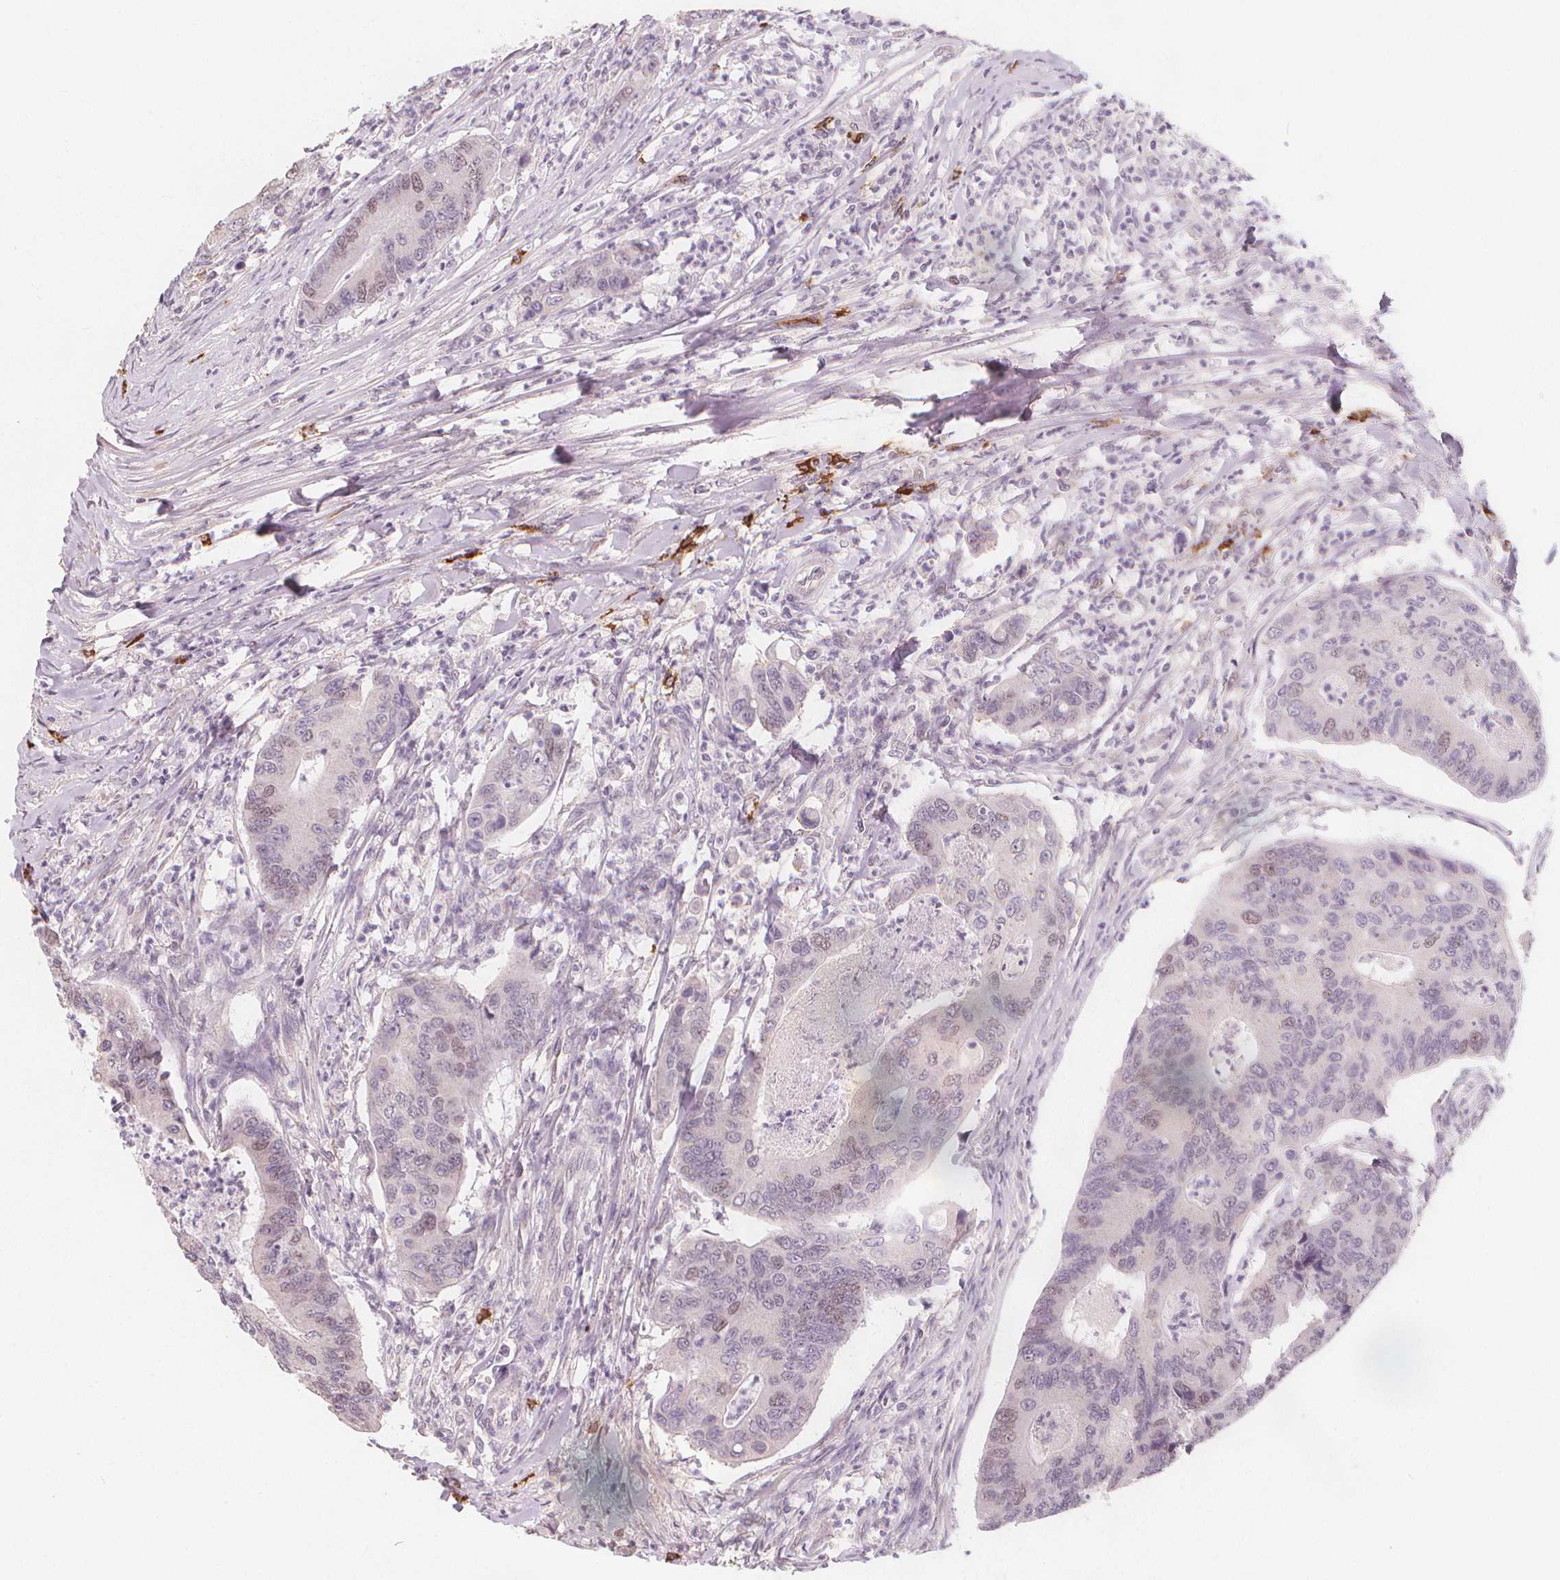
{"staining": {"intensity": "negative", "quantity": "none", "location": "none"}, "tissue": "colorectal cancer", "cell_type": "Tumor cells", "image_type": "cancer", "snomed": [{"axis": "morphology", "description": "Adenocarcinoma, NOS"}, {"axis": "topography", "description": "Colon"}], "caption": "Protein analysis of adenocarcinoma (colorectal) displays no significant positivity in tumor cells.", "gene": "TIPIN", "patient": {"sex": "female", "age": 67}}